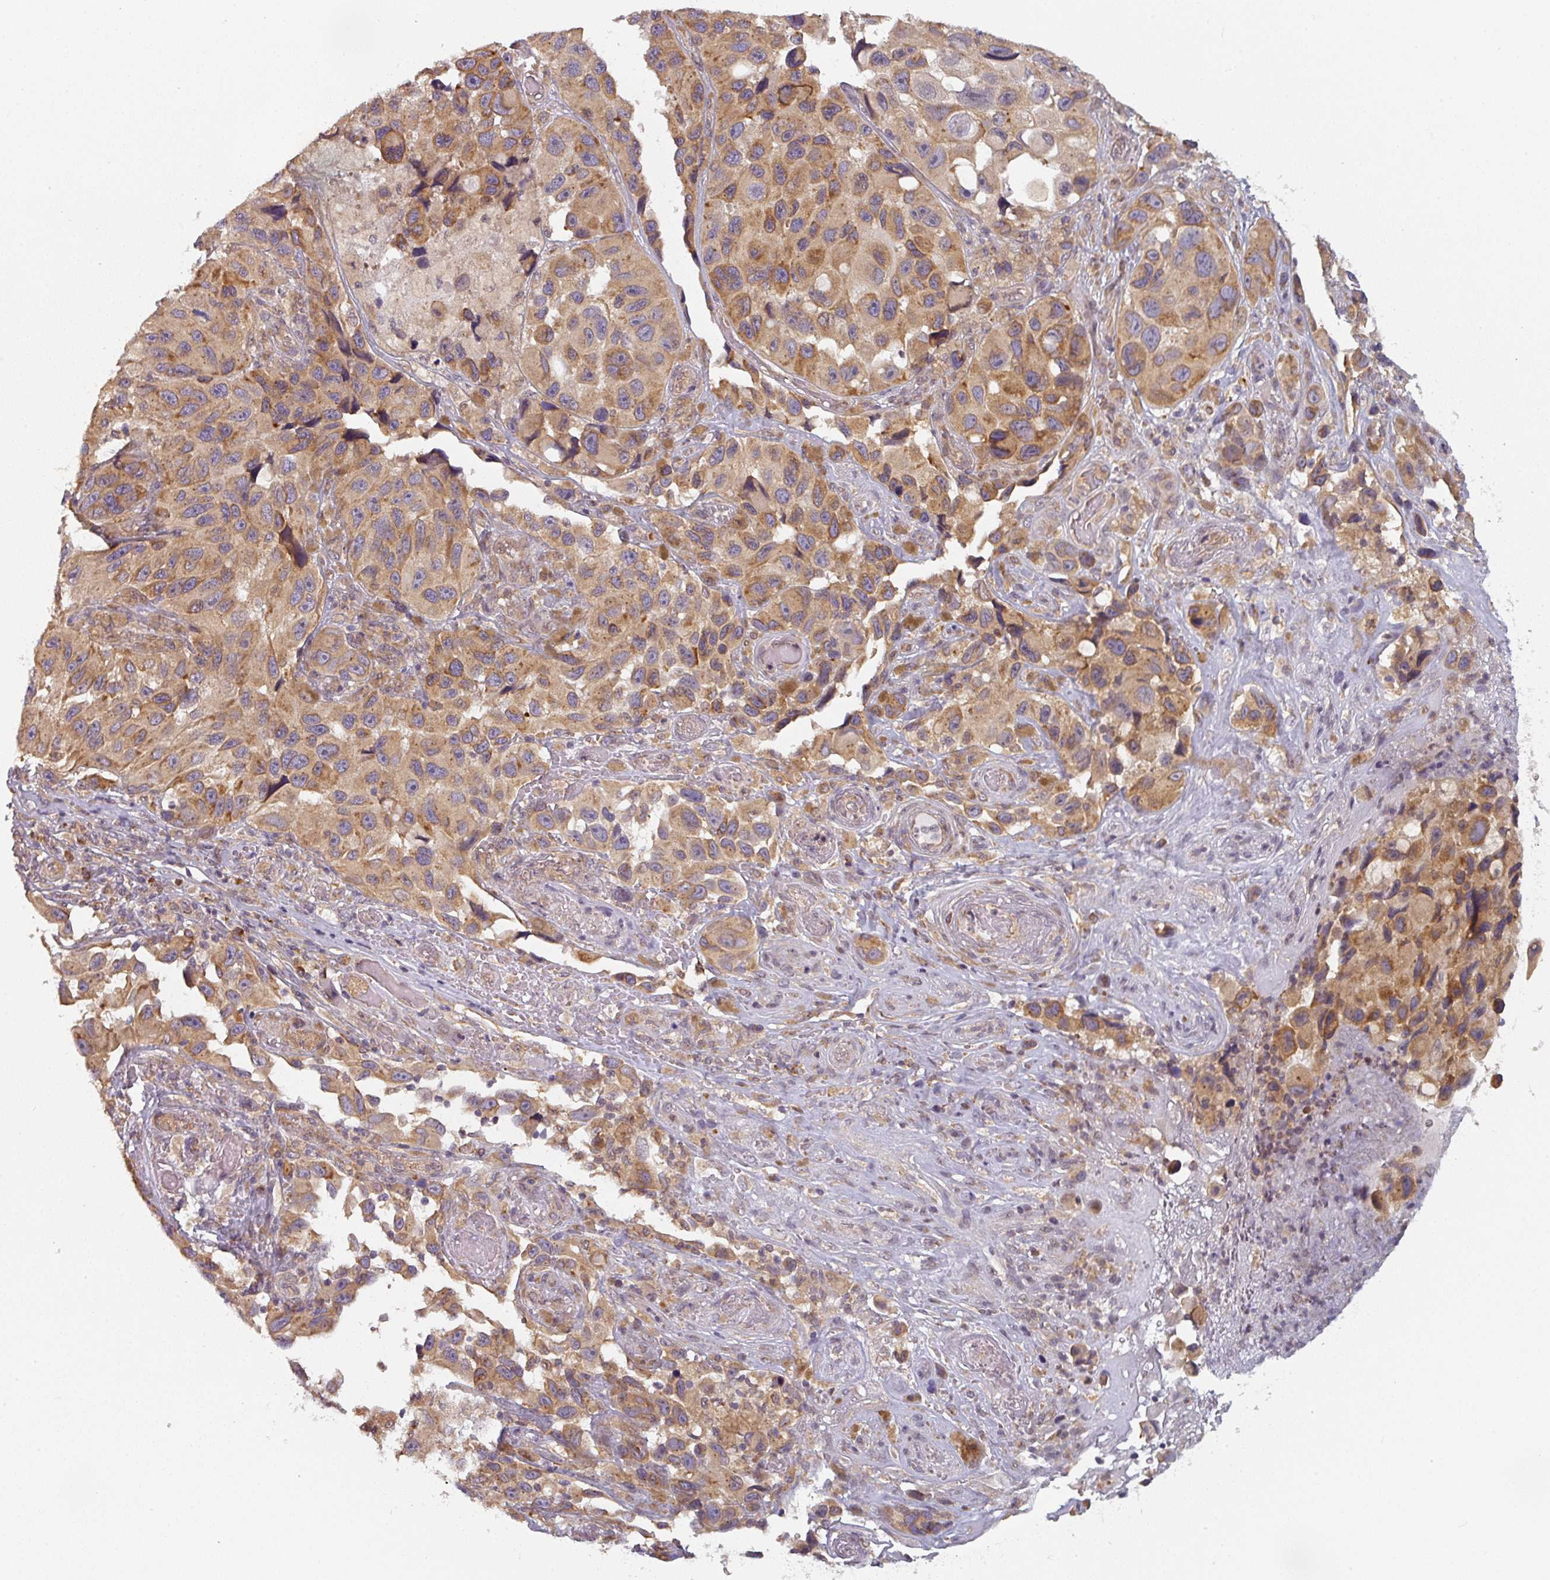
{"staining": {"intensity": "moderate", "quantity": ">75%", "location": "cytoplasmic/membranous"}, "tissue": "melanoma", "cell_type": "Tumor cells", "image_type": "cancer", "snomed": [{"axis": "morphology", "description": "Malignant melanoma, NOS"}, {"axis": "topography", "description": "Skin"}], "caption": "A high-resolution micrograph shows immunohistochemistry staining of malignant melanoma, which displays moderate cytoplasmic/membranous staining in approximately >75% of tumor cells.", "gene": "TAPT1", "patient": {"sex": "female", "age": 73}}